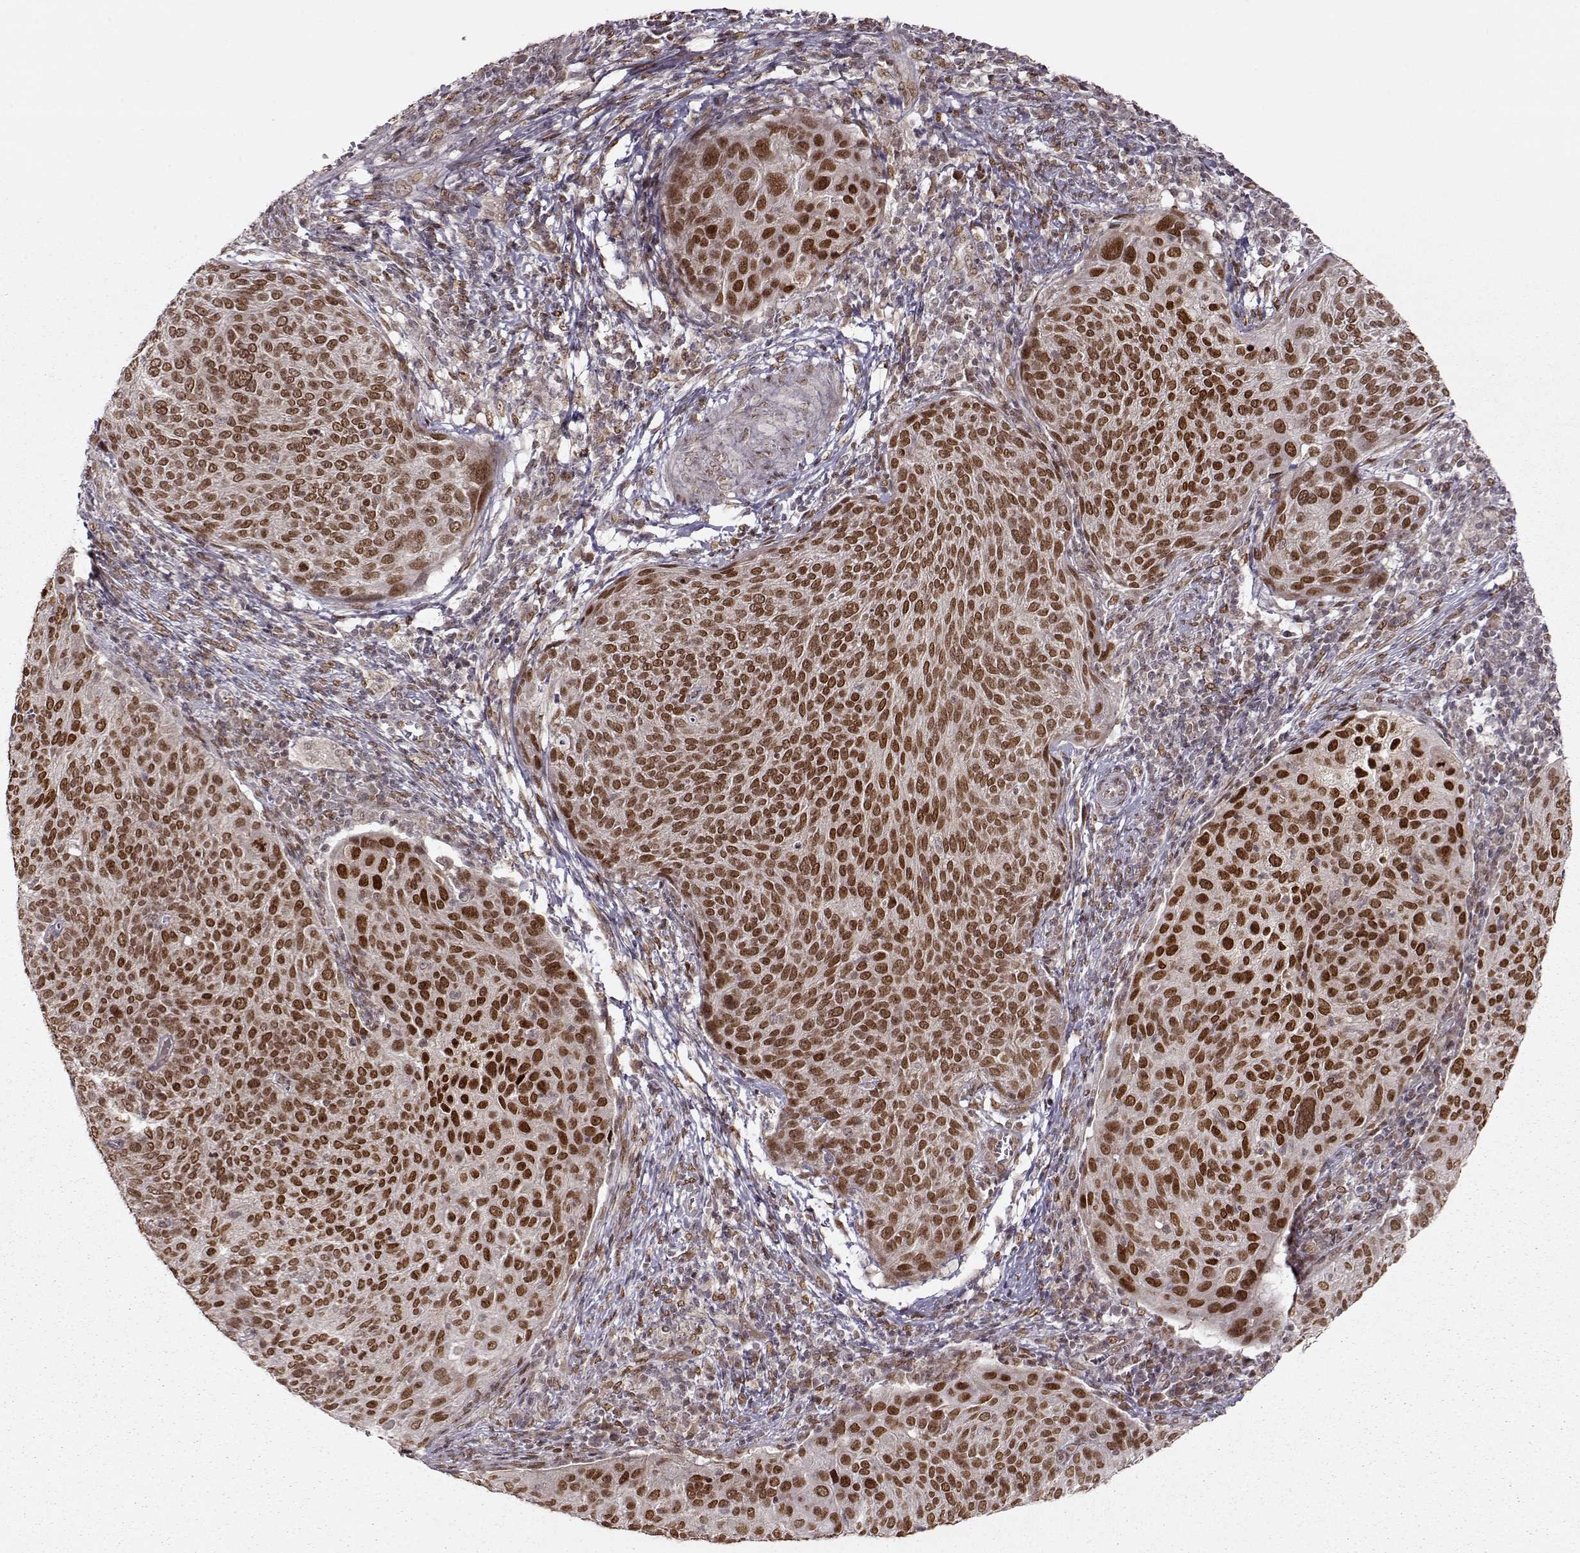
{"staining": {"intensity": "strong", "quantity": ">75%", "location": "nuclear"}, "tissue": "cervical cancer", "cell_type": "Tumor cells", "image_type": "cancer", "snomed": [{"axis": "morphology", "description": "Squamous cell carcinoma, NOS"}, {"axis": "topography", "description": "Cervix"}], "caption": "Cervical squamous cell carcinoma stained with a brown dye shows strong nuclear positive staining in about >75% of tumor cells.", "gene": "RAI1", "patient": {"sex": "female", "age": 39}}